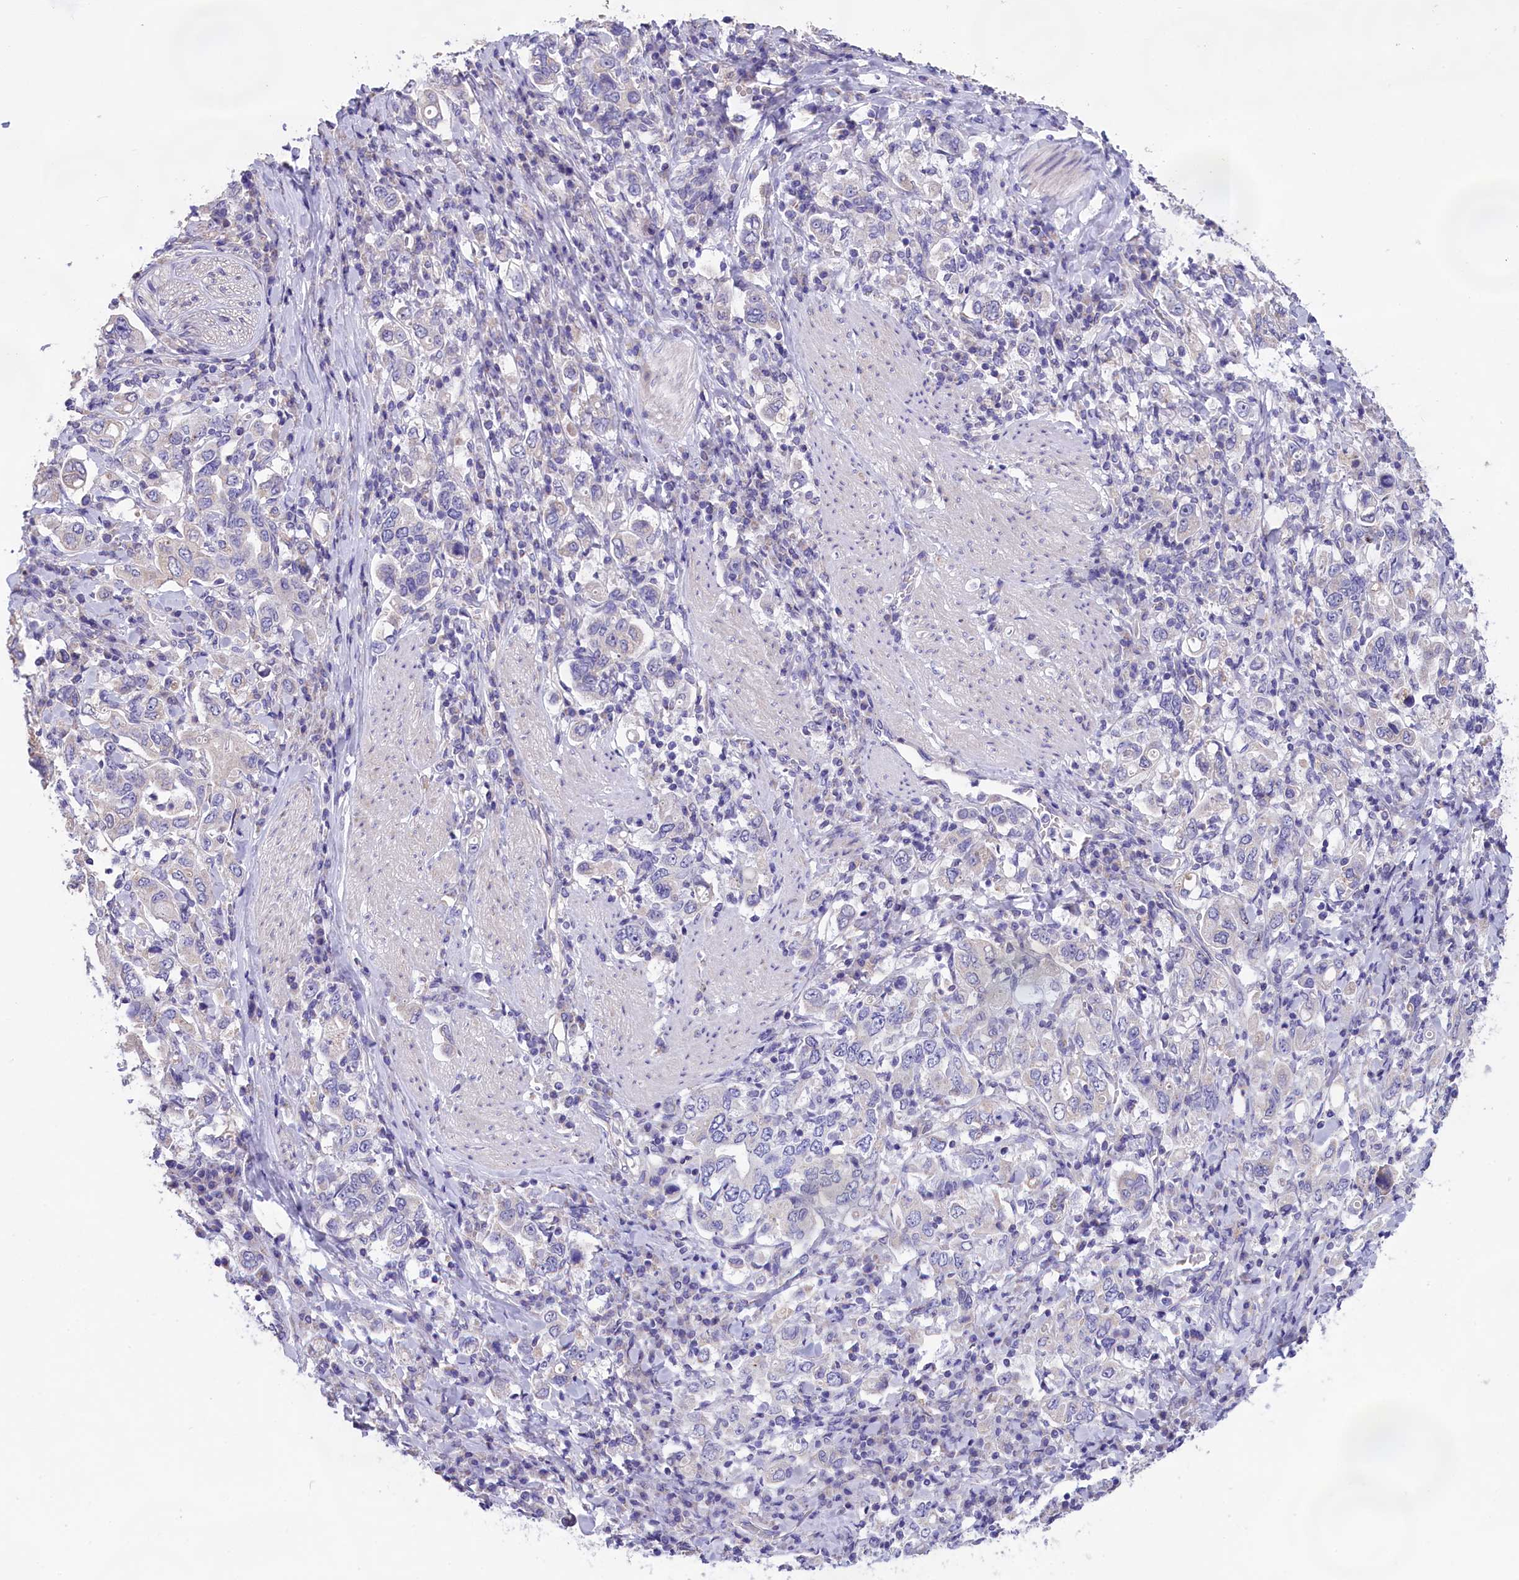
{"staining": {"intensity": "weak", "quantity": "<25%", "location": "cytoplasmic/membranous"}, "tissue": "stomach cancer", "cell_type": "Tumor cells", "image_type": "cancer", "snomed": [{"axis": "morphology", "description": "Adenocarcinoma, NOS"}, {"axis": "topography", "description": "Stomach, upper"}], "caption": "IHC histopathology image of human adenocarcinoma (stomach) stained for a protein (brown), which demonstrates no expression in tumor cells. Brightfield microscopy of immunohistochemistry (IHC) stained with DAB (brown) and hematoxylin (blue), captured at high magnification.", "gene": "CYP2U1", "patient": {"sex": "male", "age": 62}}